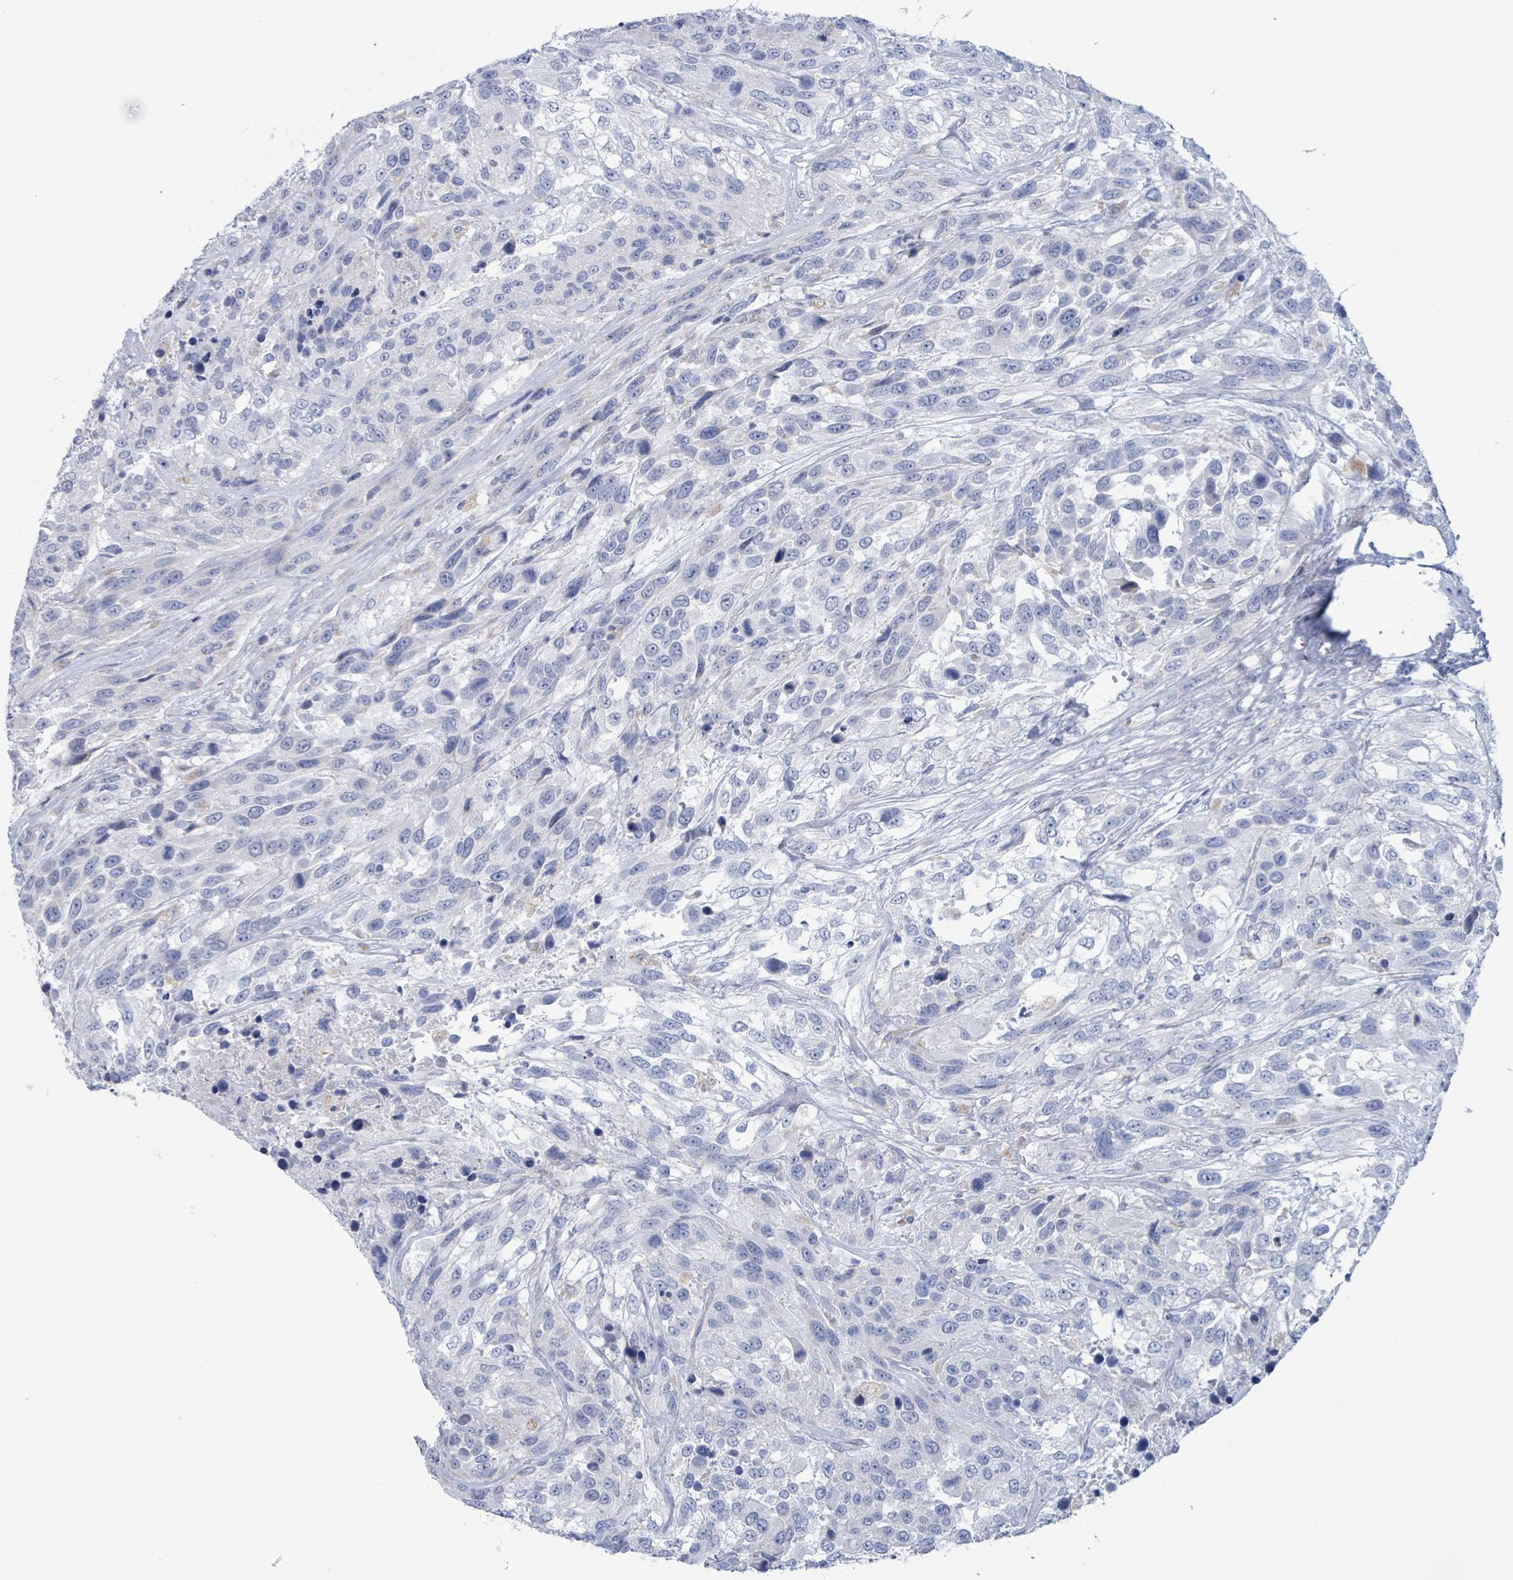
{"staining": {"intensity": "negative", "quantity": "none", "location": "none"}, "tissue": "urothelial cancer", "cell_type": "Tumor cells", "image_type": "cancer", "snomed": [{"axis": "morphology", "description": "Urothelial carcinoma, High grade"}, {"axis": "topography", "description": "Urinary bladder"}], "caption": "DAB (3,3'-diaminobenzidine) immunohistochemical staining of urothelial carcinoma (high-grade) shows no significant positivity in tumor cells.", "gene": "AKR1C4", "patient": {"sex": "female", "age": 70}}